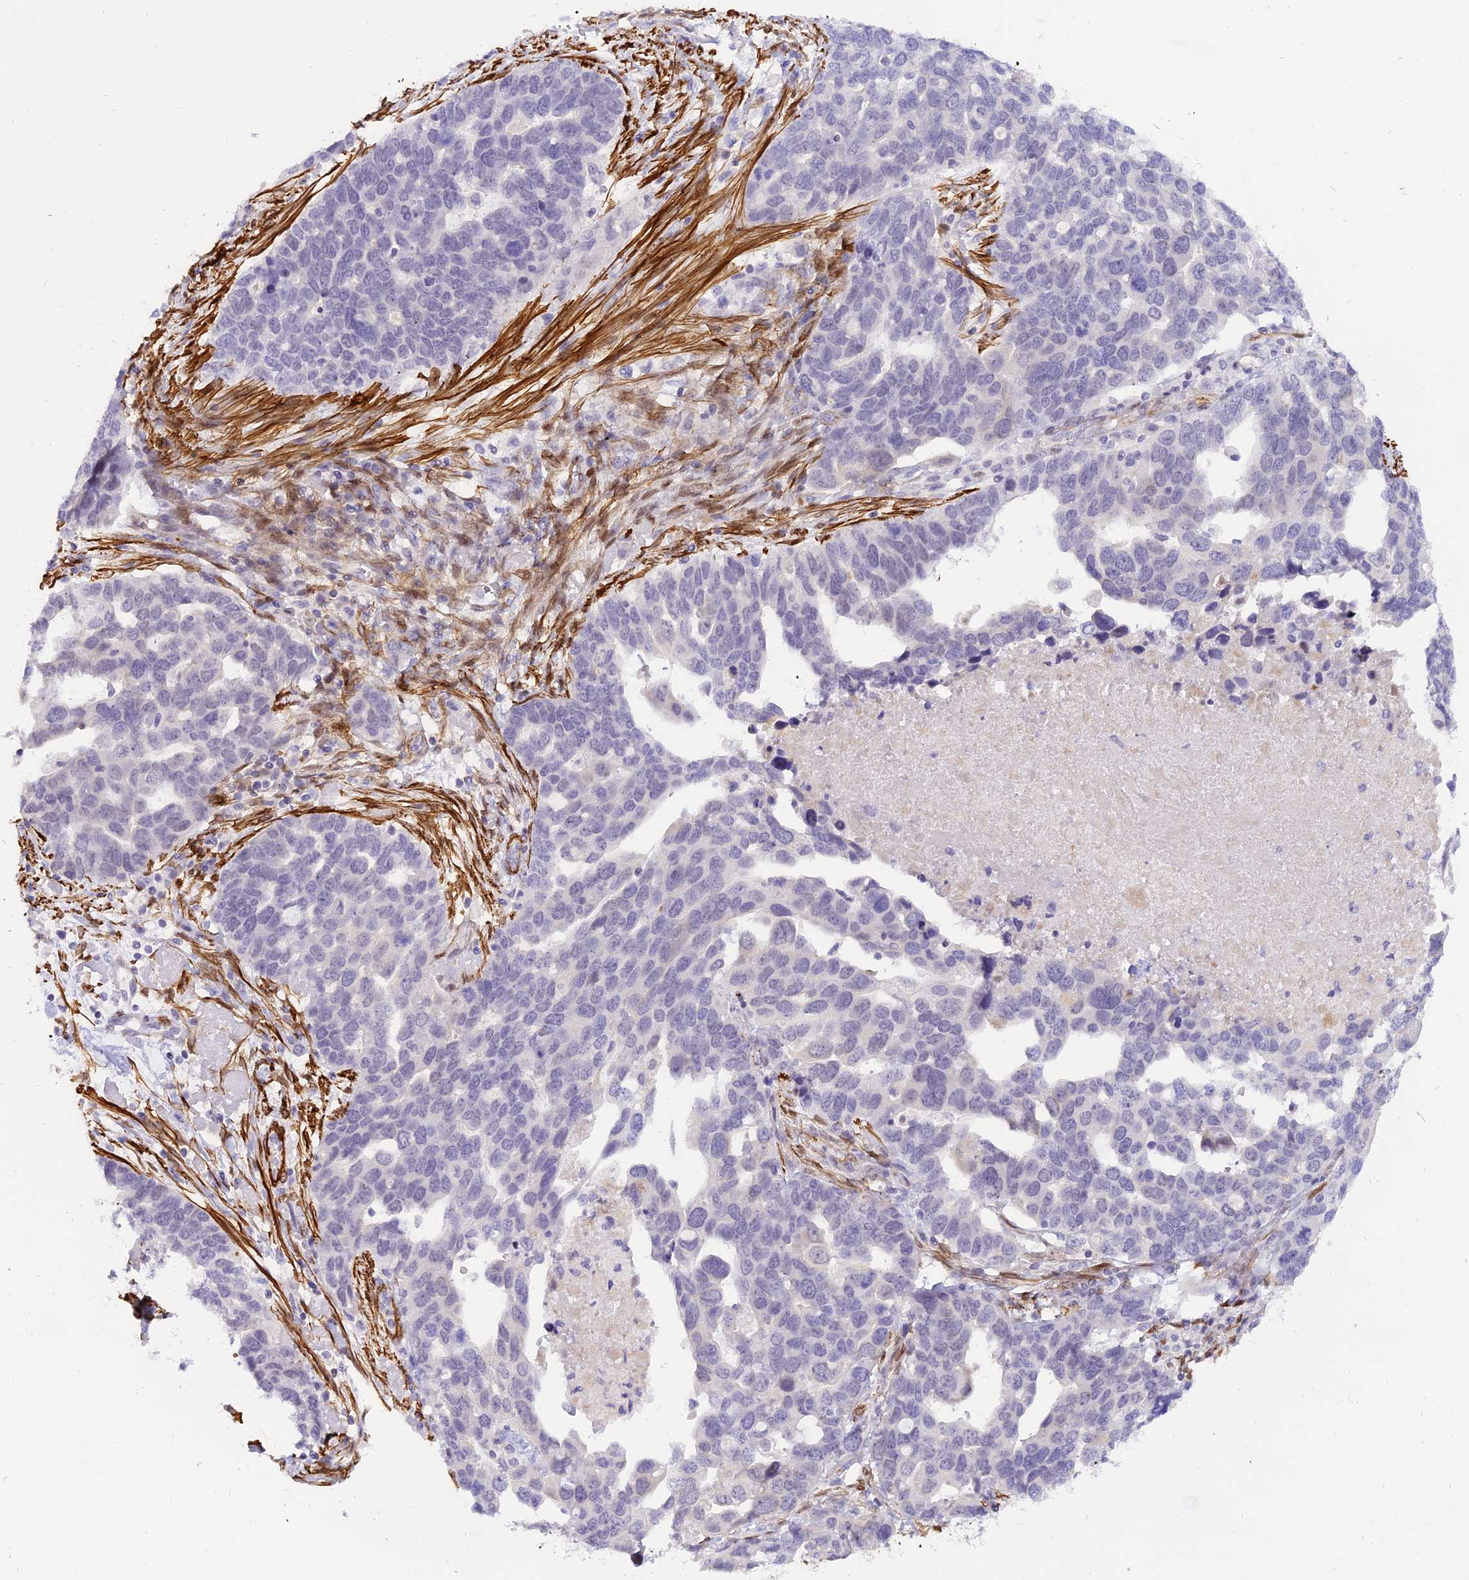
{"staining": {"intensity": "negative", "quantity": "none", "location": "none"}, "tissue": "ovarian cancer", "cell_type": "Tumor cells", "image_type": "cancer", "snomed": [{"axis": "morphology", "description": "Cystadenocarcinoma, serous, NOS"}, {"axis": "topography", "description": "Ovary"}], "caption": "An immunohistochemistry (IHC) histopathology image of ovarian cancer is shown. There is no staining in tumor cells of ovarian cancer.", "gene": "CENPV", "patient": {"sex": "female", "age": 54}}